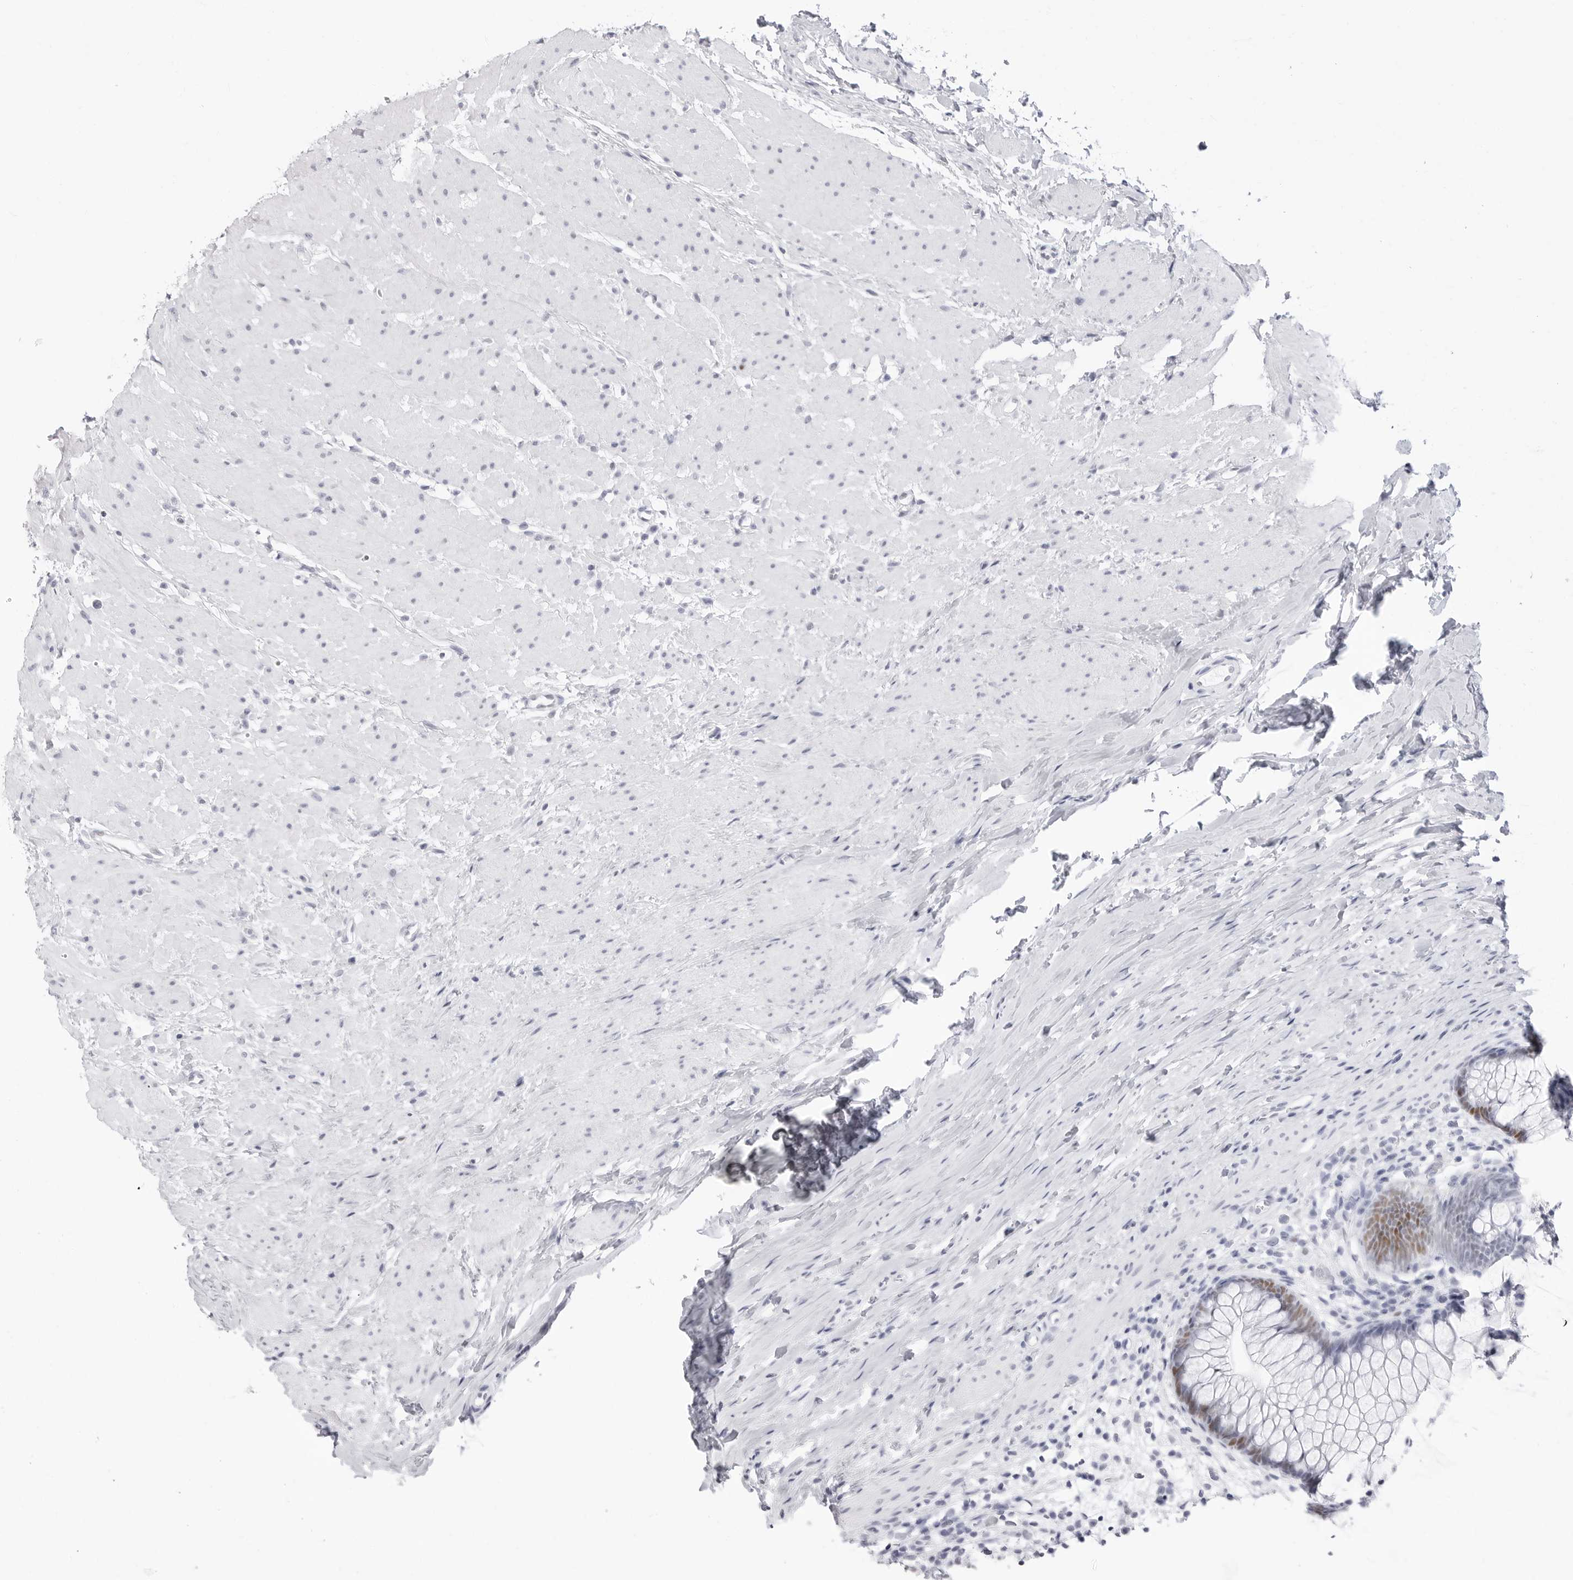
{"staining": {"intensity": "negative", "quantity": "none", "location": "none"}, "tissue": "colon", "cell_type": "Endothelial cells", "image_type": "normal", "snomed": [{"axis": "morphology", "description": "Normal tissue, NOS"}, {"axis": "topography", "description": "Colon"}], "caption": "The image demonstrates no staining of endothelial cells in benign colon.", "gene": "NASP", "patient": {"sex": "female", "age": 62}}